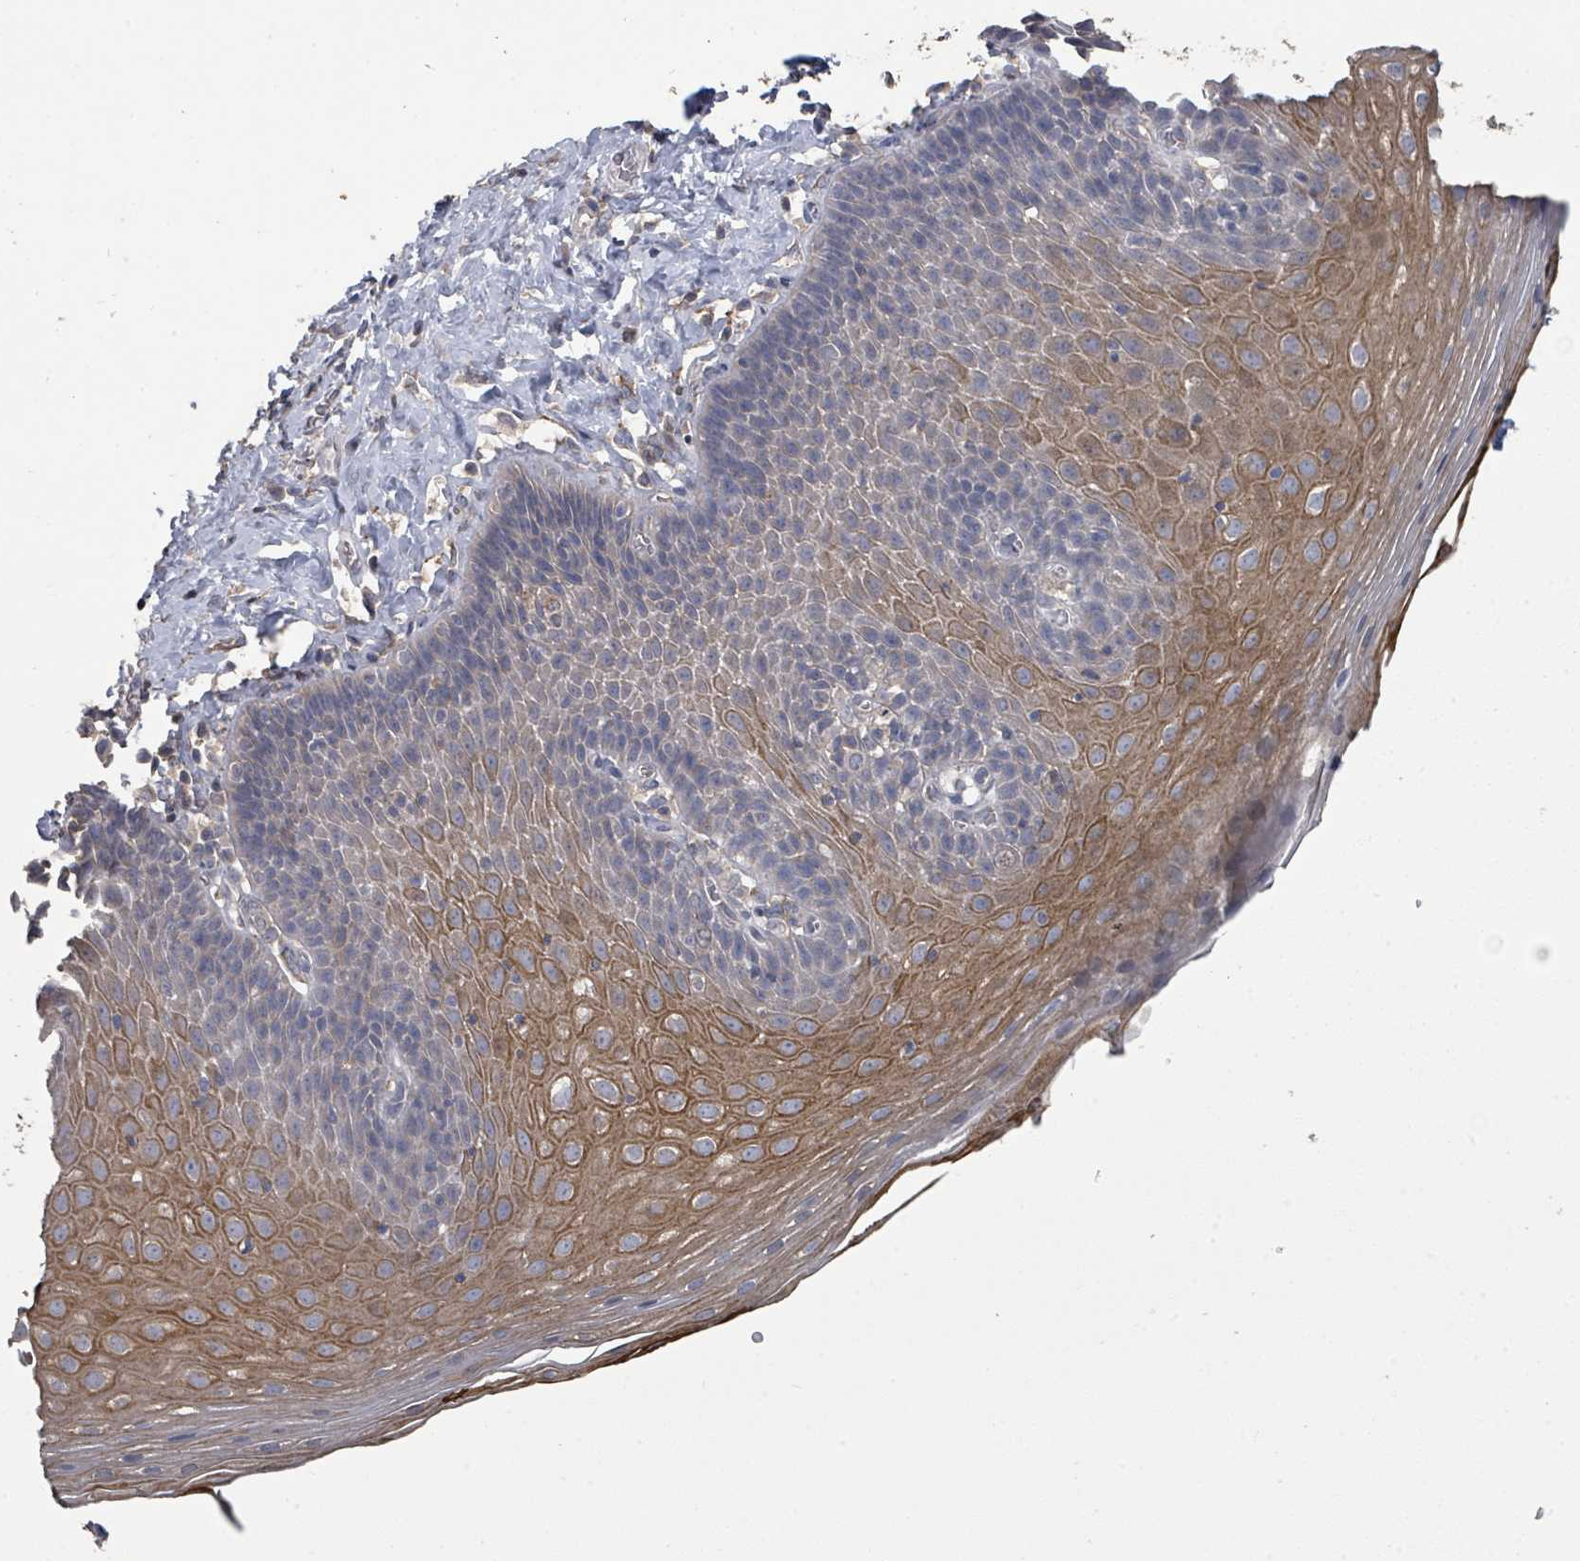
{"staining": {"intensity": "moderate", "quantity": "<25%", "location": "cytoplasmic/membranous"}, "tissue": "esophagus", "cell_type": "Squamous epithelial cells", "image_type": "normal", "snomed": [{"axis": "morphology", "description": "Normal tissue, NOS"}, {"axis": "topography", "description": "Esophagus"}], "caption": "Benign esophagus demonstrates moderate cytoplasmic/membranous staining in approximately <25% of squamous epithelial cells, visualized by immunohistochemistry. (IHC, brightfield microscopy, high magnification).", "gene": "SLC9A7", "patient": {"sex": "female", "age": 61}}